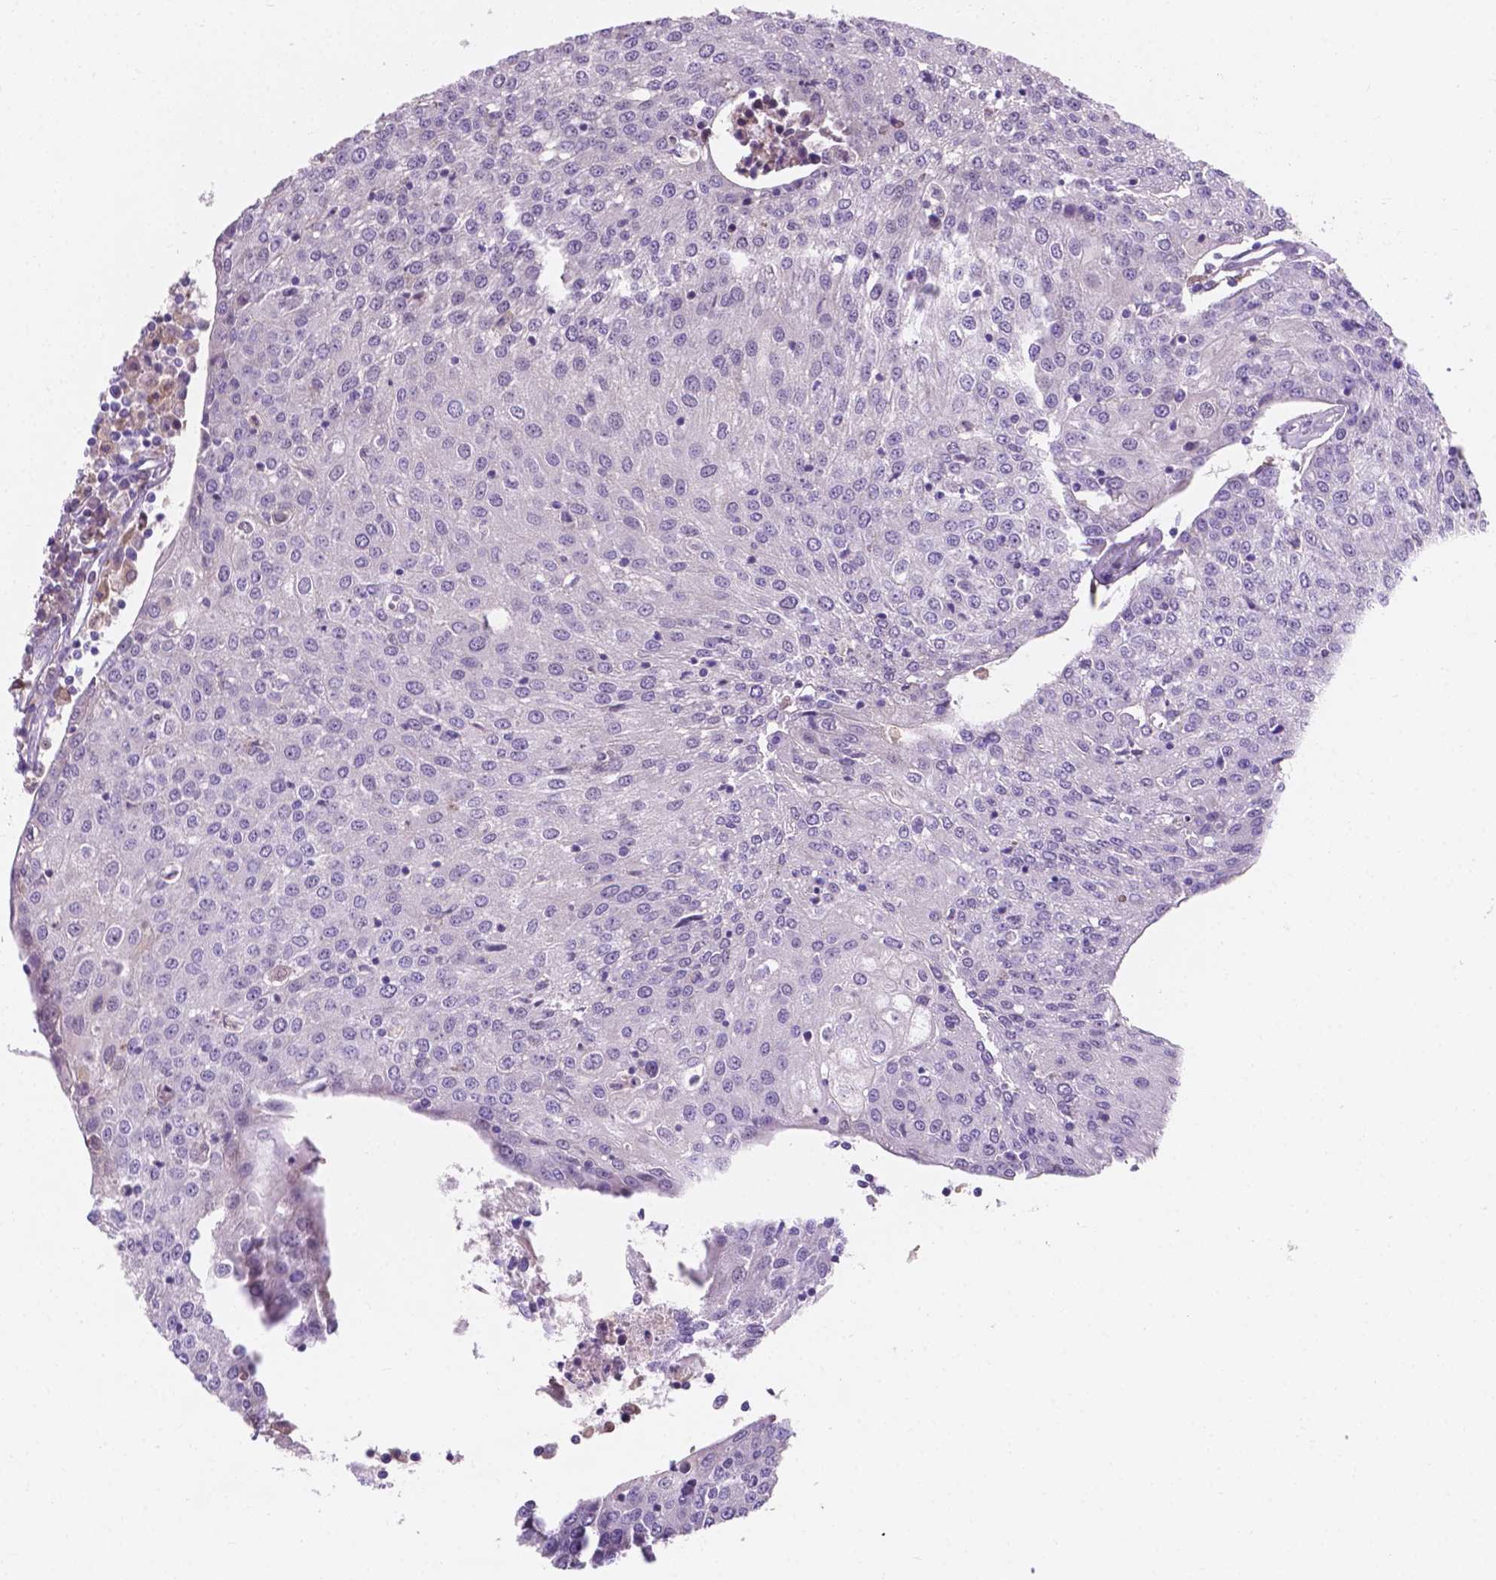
{"staining": {"intensity": "negative", "quantity": "none", "location": "none"}, "tissue": "urothelial cancer", "cell_type": "Tumor cells", "image_type": "cancer", "snomed": [{"axis": "morphology", "description": "Urothelial carcinoma, High grade"}, {"axis": "topography", "description": "Urinary bladder"}], "caption": "This is an immunohistochemistry (IHC) micrograph of human high-grade urothelial carcinoma. There is no positivity in tumor cells.", "gene": "IREB2", "patient": {"sex": "female", "age": 85}}